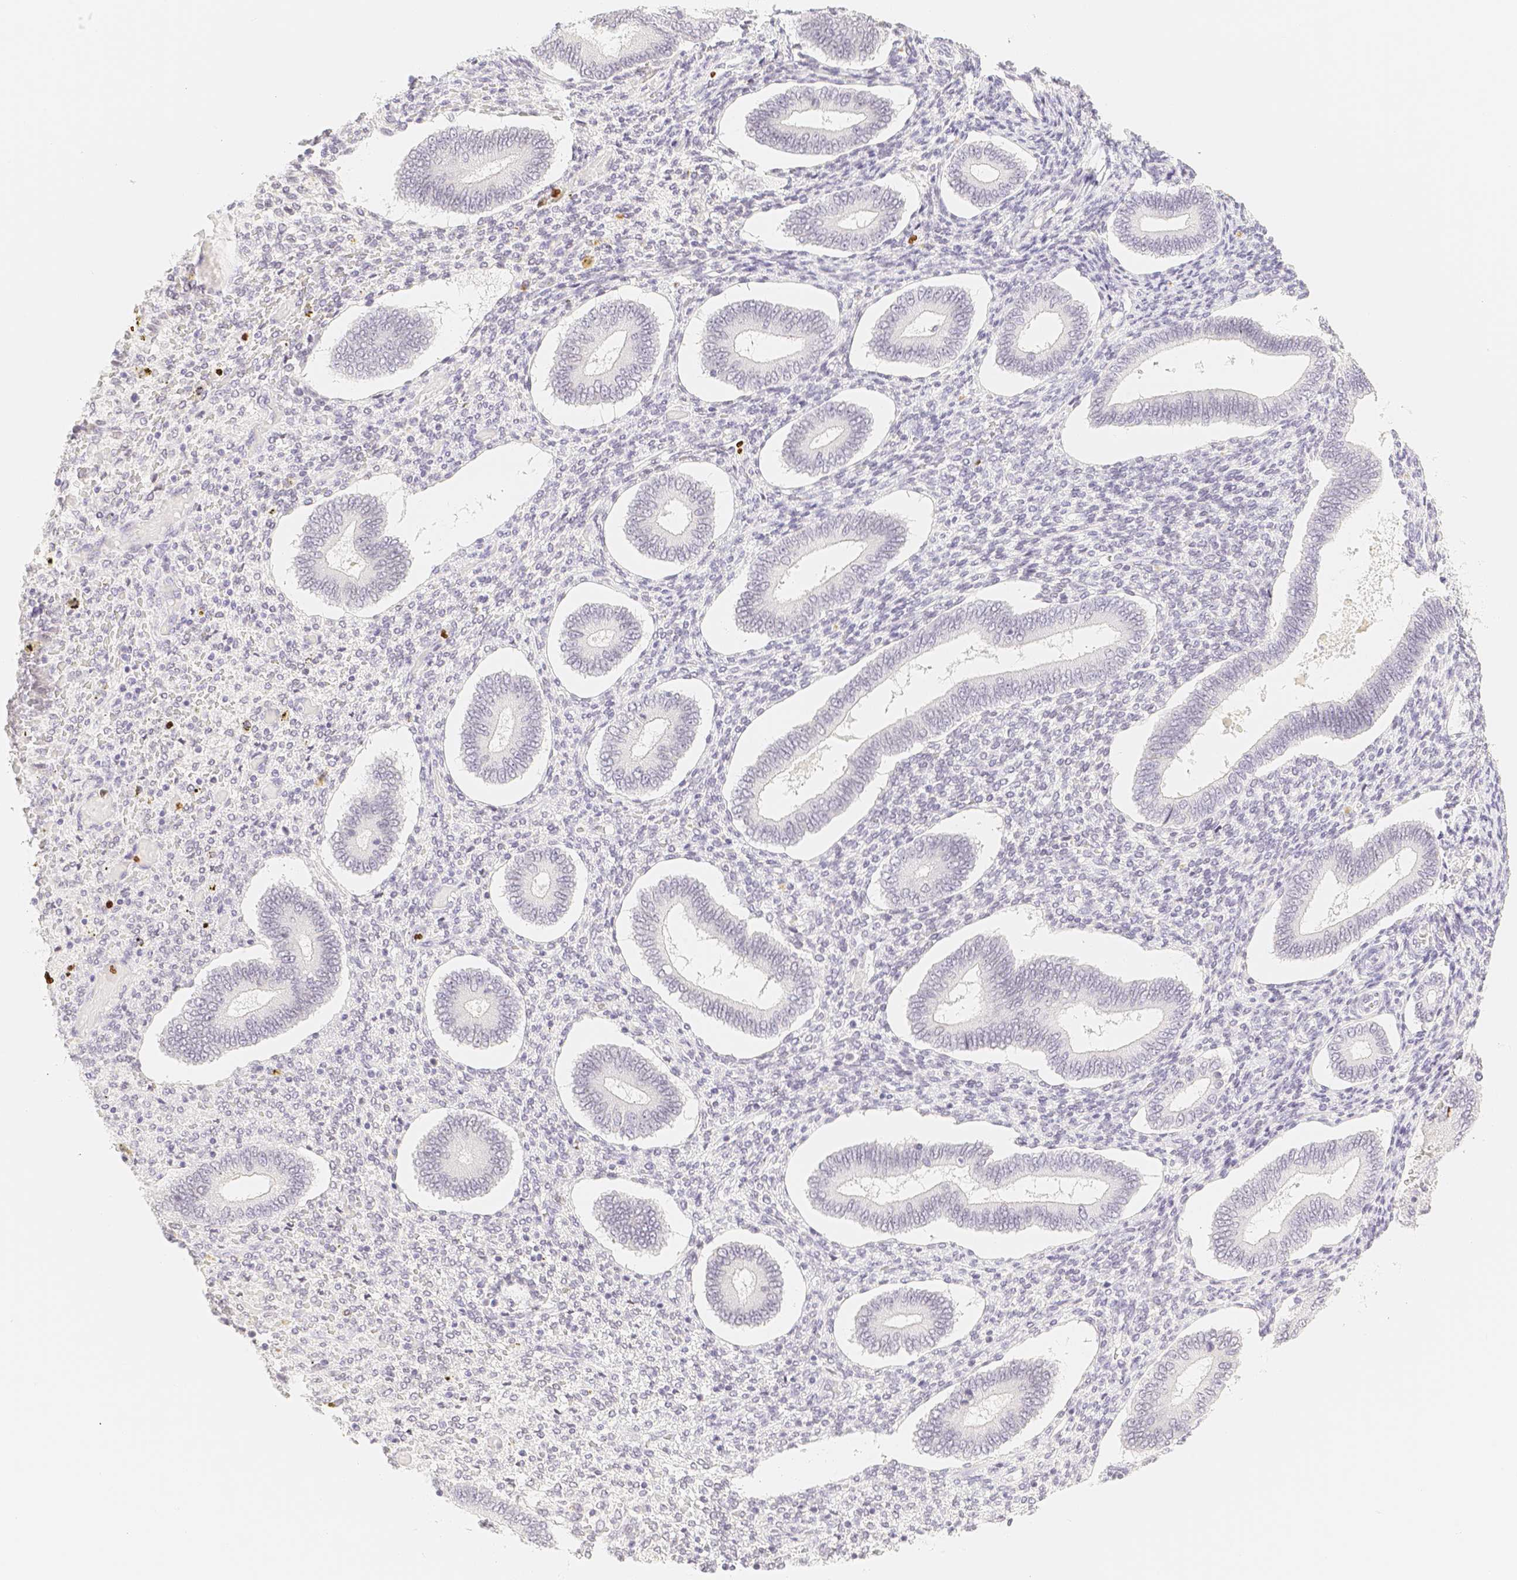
{"staining": {"intensity": "negative", "quantity": "none", "location": "none"}, "tissue": "endometrium", "cell_type": "Cells in endometrial stroma", "image_type": "normal", "snomed": [{"axis": "morphology", "description": "Normal tissue, NOS"}, {"axis": "topography", "description": "Endometrium"}], "caption": "Cells in endometrial stroma are negative for brown protein staining in benign endometrium. The staining is performed using DAB (3,3'-diaminobenzidine) brown chromogen with nuclei counter-stained in using hematoxylin.", "gene": "PADI4", "patient": {"sex": "female", "age": 42}}